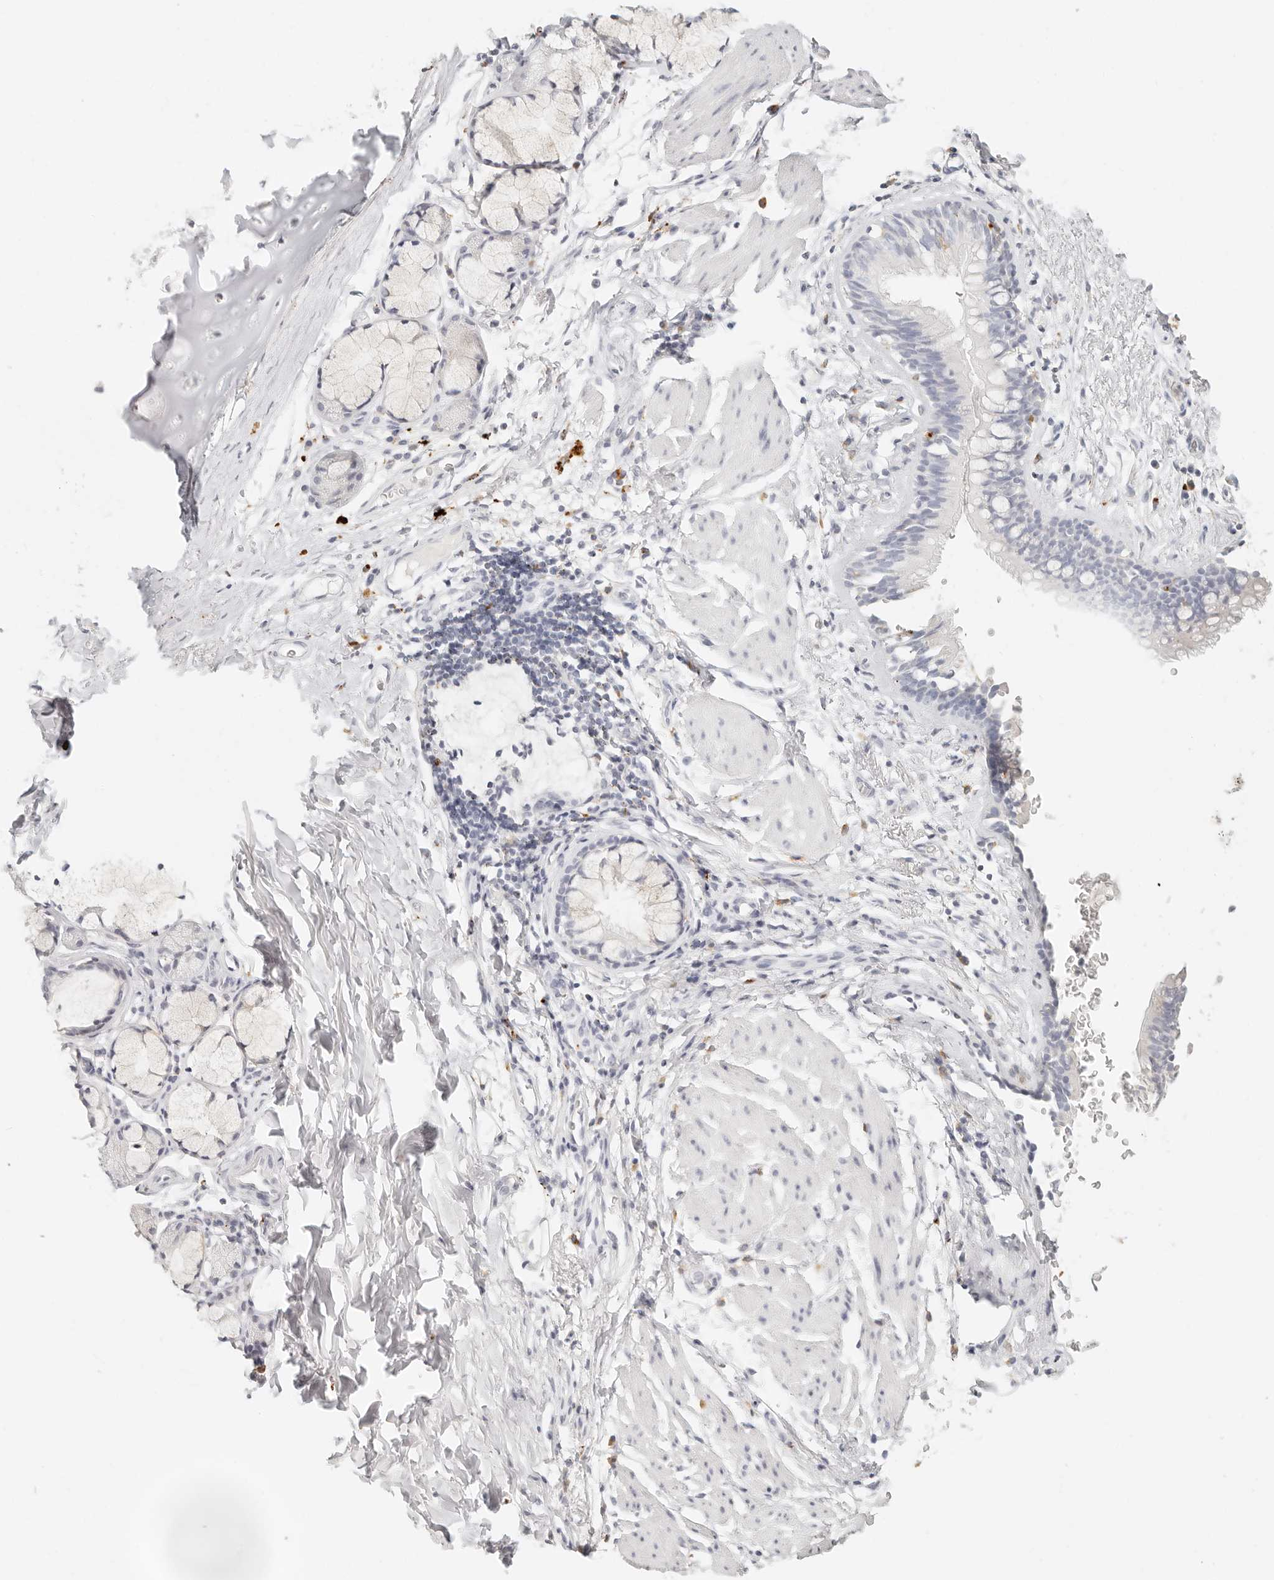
{"staining": {"intensity": "negative", "quantity": "none", "location": "none"}, "tissue": "bronchus", "cell_type": "Respiratory epithelial cells", "image_type": "normal", "snomed": [{"axis": "morphology", "description": "Normal tissue, NOS"}, {"axis": "topography", "description": "Cartilage tissue"}, {"axis": "topography", "description": "Bronchus"}], "caption": "Respiratory epithelial cells are negative for protein expression in unremarkable human bronchus. The staining was performed using DAB (3,3'-diaminobenzidine) to visualize the protein expression in brown, while the nuclei were stained in blue with hematoxylin (Magnification: 20x).", "gene": "RNASET2", "patient": {"sex": "female", "age": 36}}